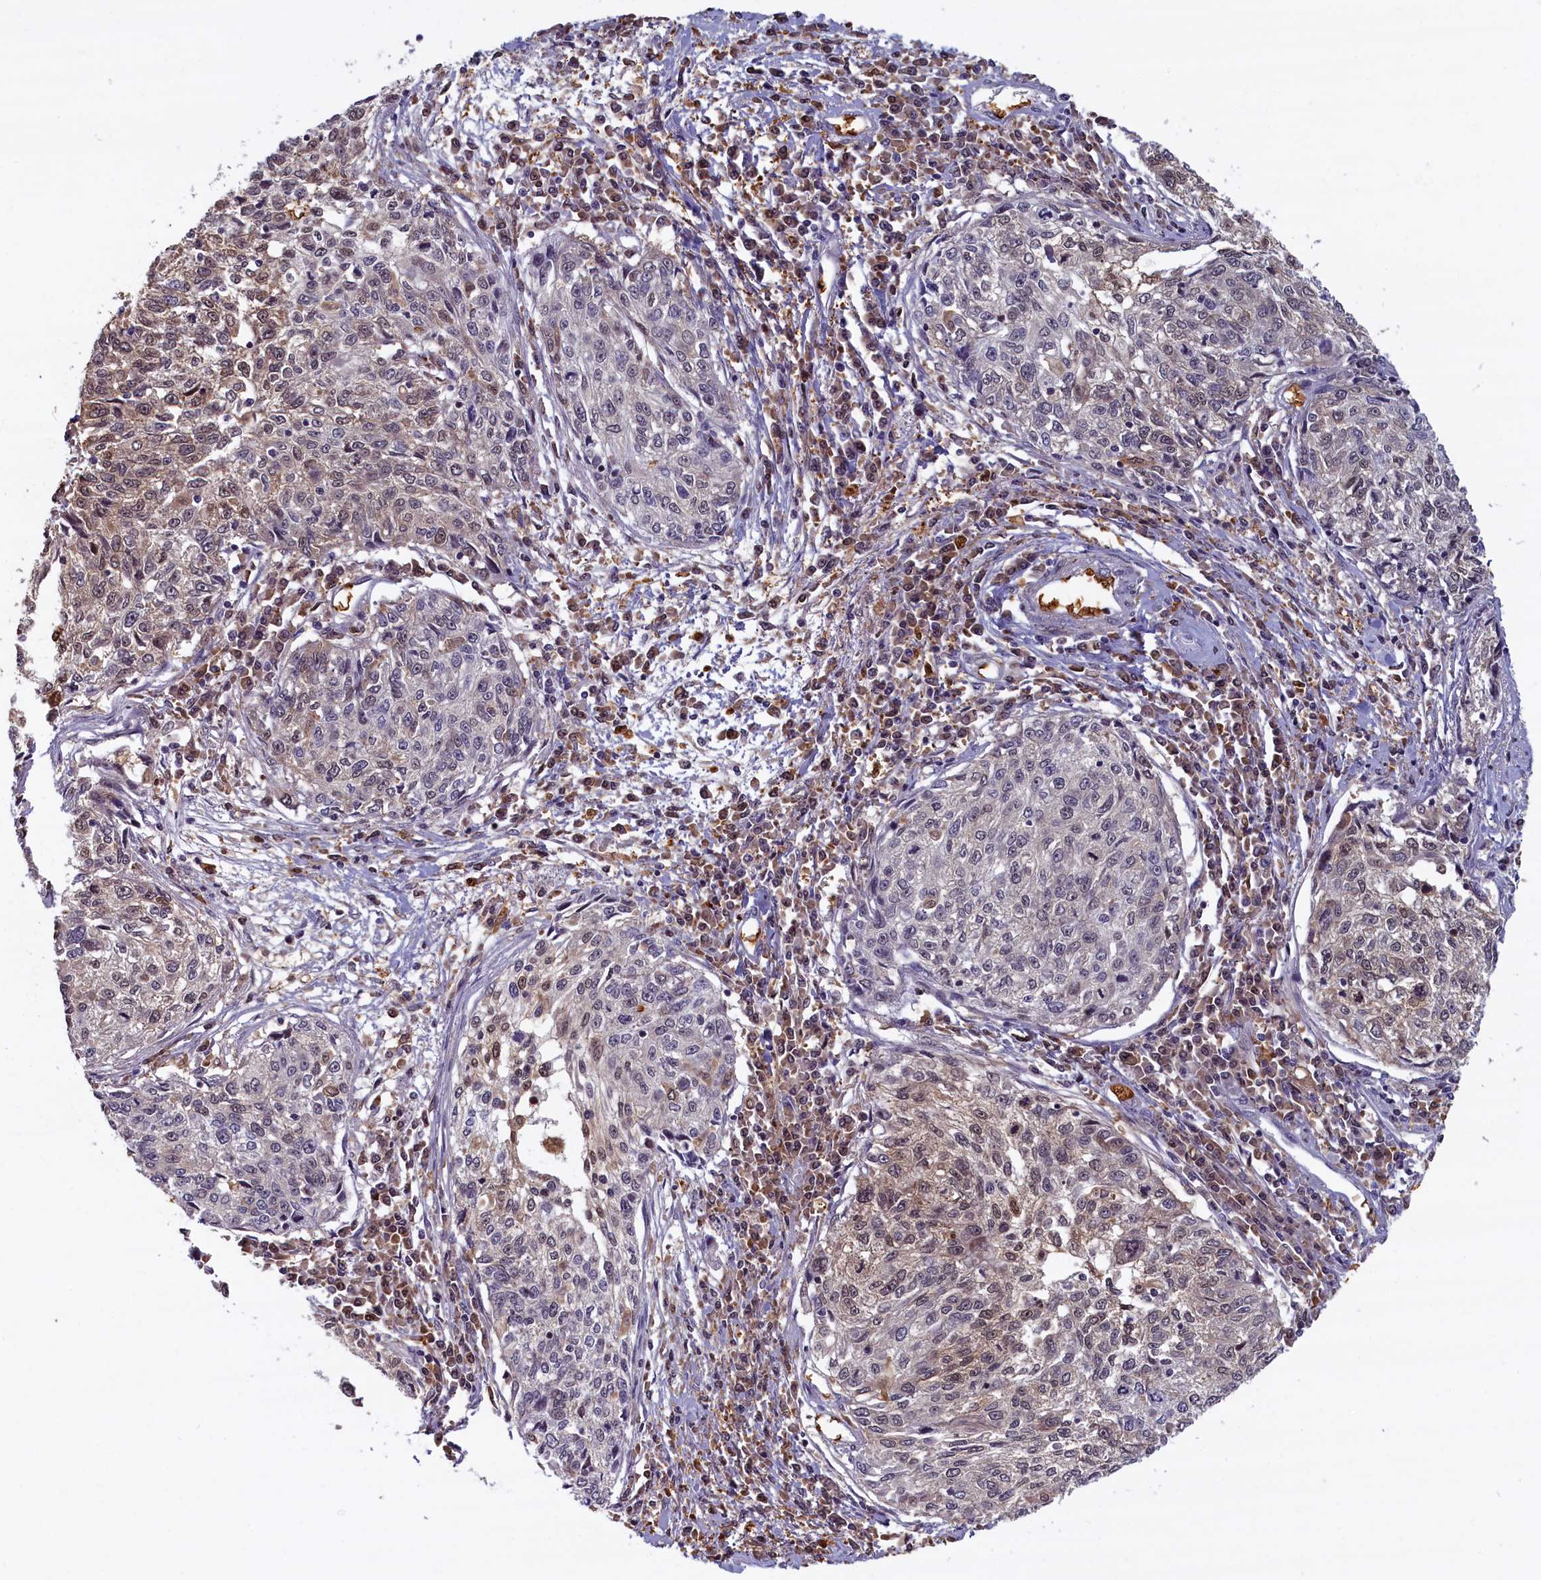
{"staining": {"intensity": "weak", "quantity": "25%-75%", "location": "cytoplasmic/membranous,nuclear"}, "tissue": "cervical cancer", "cell_type": "Tumor cells", "image_type": "cancer", "snomed": [{"axis": "morphology", "description": "Squamous cell carcinoma, NOS"}, {"axis": "topography", "description": "Cervix"}], "caption": "Cervical squamous cell carcinoma was stained to show a protein in brown. There is low levels of weak cytoplasmic/membranous and nuclear expression in about 25%-75% of tumor cells. (Stains: DAB (3,3'-diaminobenzidine) in brown, nuclei in blue, Microscopy: brightfield microscopy at high magnification).", "gene": "BLVRB", "patient": {"sex": "female", "age": 57}}